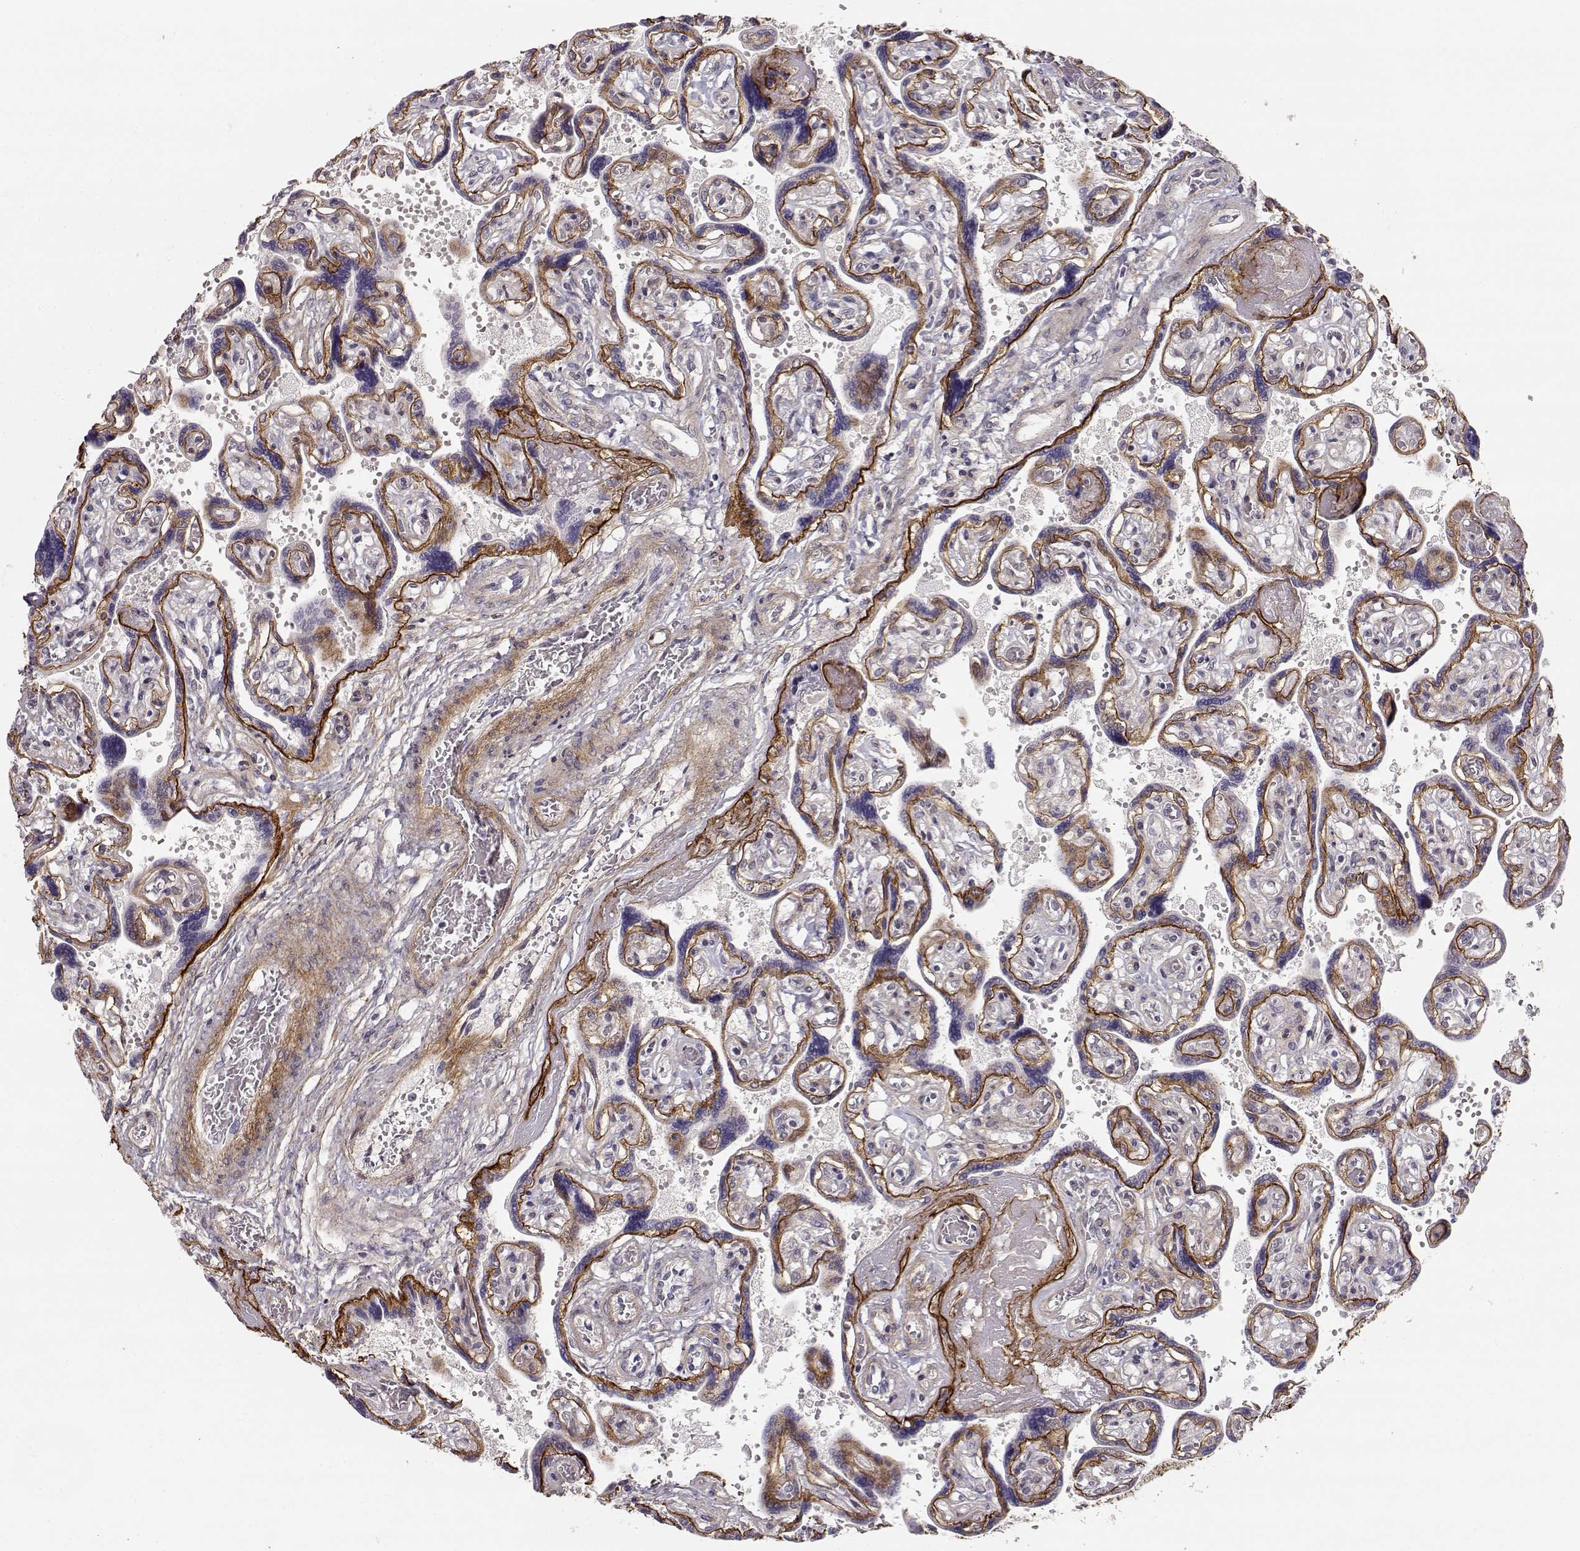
{"staining": {"intensity": "negative", "quantity": "none", "location": "none"}, "tissue": "placenta", "cell_type": "Decidual cells", "image_type": "normal", "snomed": [{"axis": "morphology", "description": "Normal tissue, NOS"}, {"axis": "topography", "description": "Placenta"}], "caption": "IHC micrograph of unremarkable placenta: human placenta stained with DAB (3,3'-diaminobenzidine) exhibits no significant protein positivity in decidual cells. Brightfield microscopy of IHC stained with DAB (3,3'-diaminobenzidine) (brown) and hematoxylin (blue), captured at high magnification.", "gene": "LAMA5", "patient": {"sex": "female", "age": 32}}